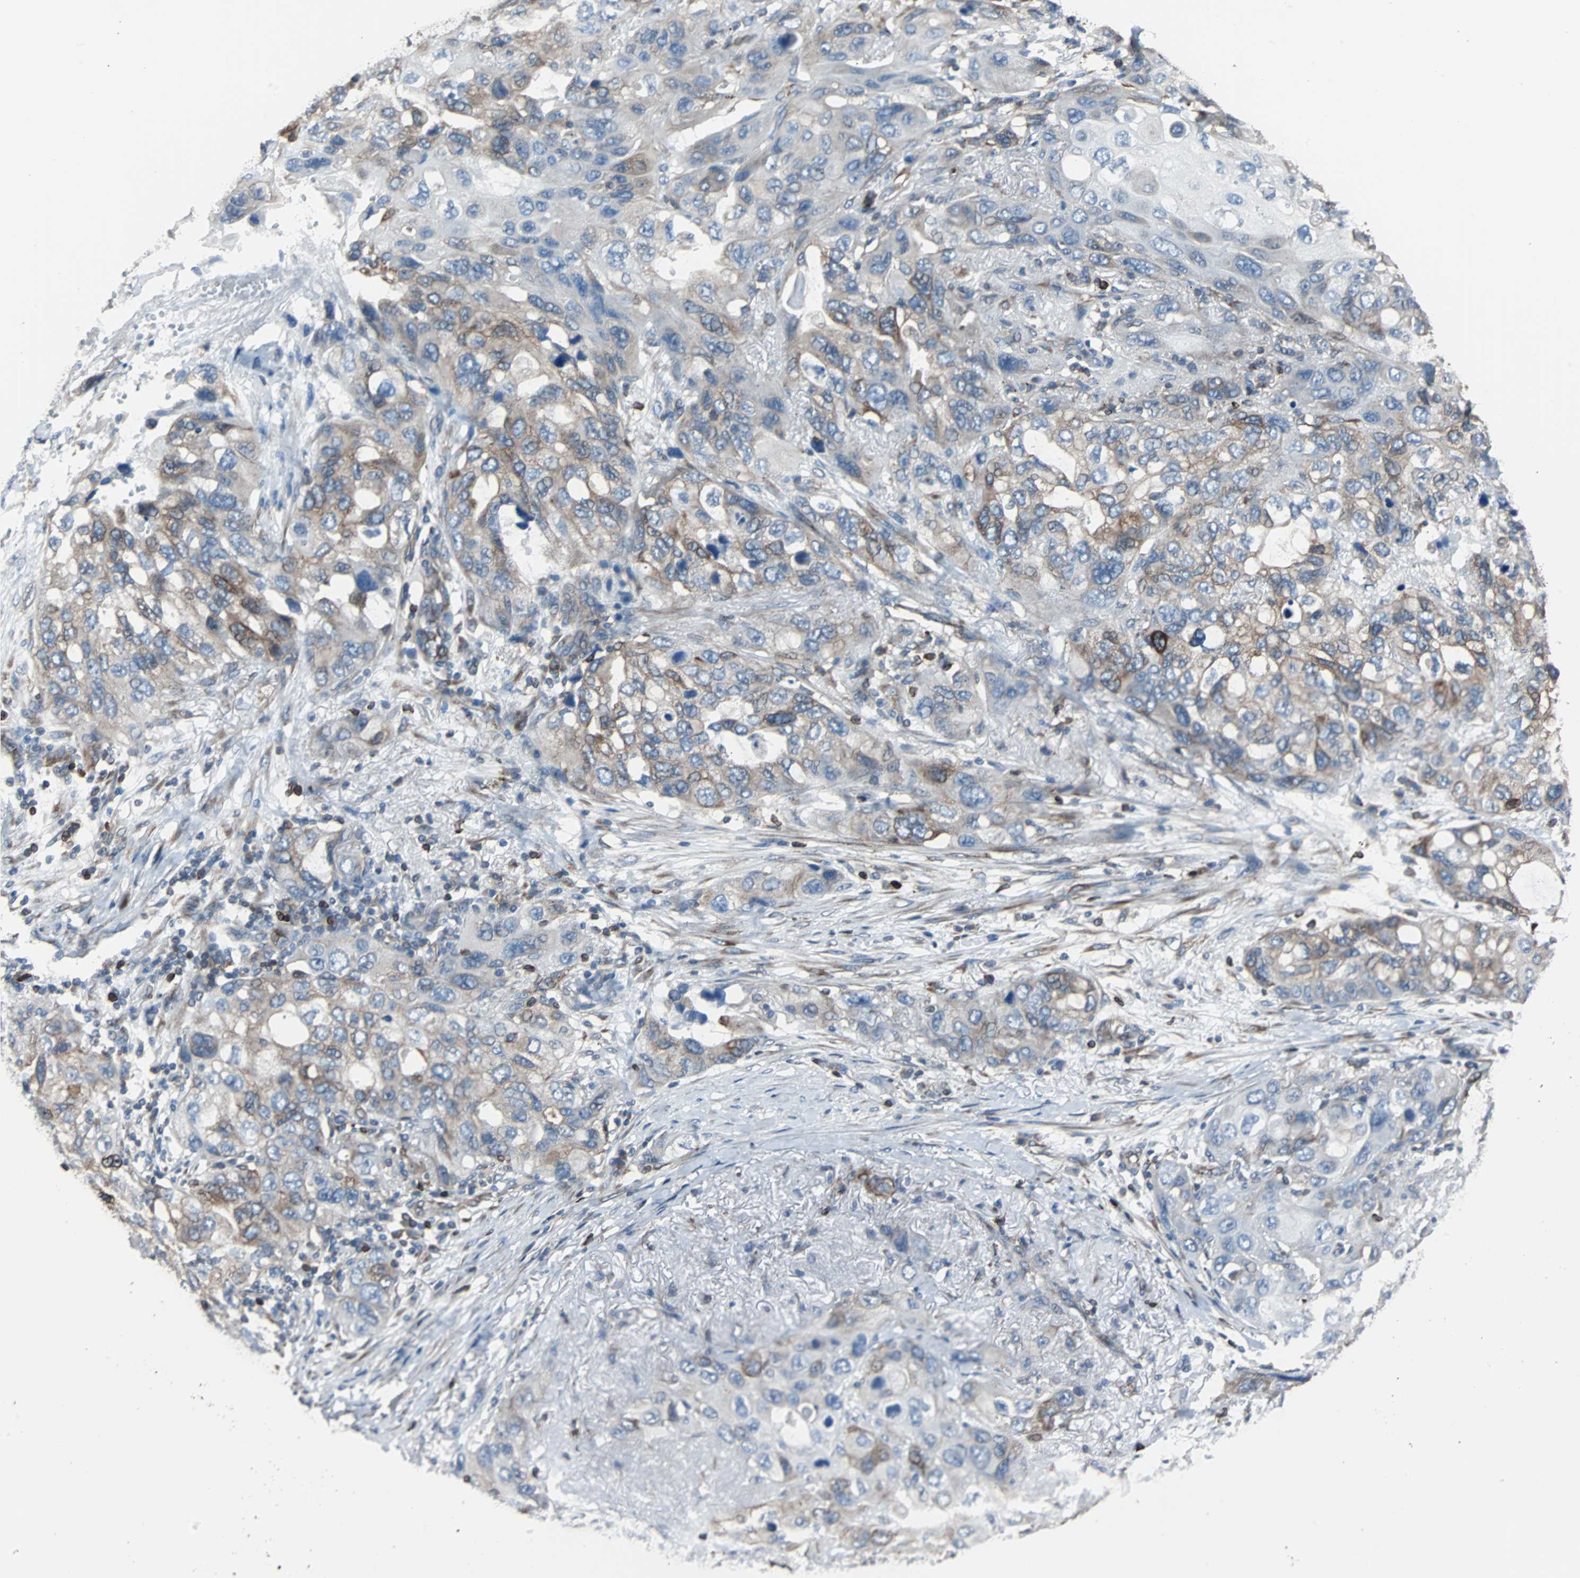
{"staining": {"intensity": "weak", "quantity": "25%-75%", "location": "cytoplasmic/membranous"}, "tissue": "lung cancer", "cell_type": "Tumor cells", "image_type": "cancer", "snomed": [{"axis": "morphology", "description": "Squamous cell carcinoma, NOS"}, {"axis": "topography", "description": "Lung"}], "caption": "Immunohistochemistry histopathology image of human lung cancer stained for a protein (brown), which exhibits low levels of weak cytoplasmic/membranous expression in approximately 25%-75% of tumor cells.", "gene": "PBXIP1", "patient": {"sex": "female", "age": 73}}